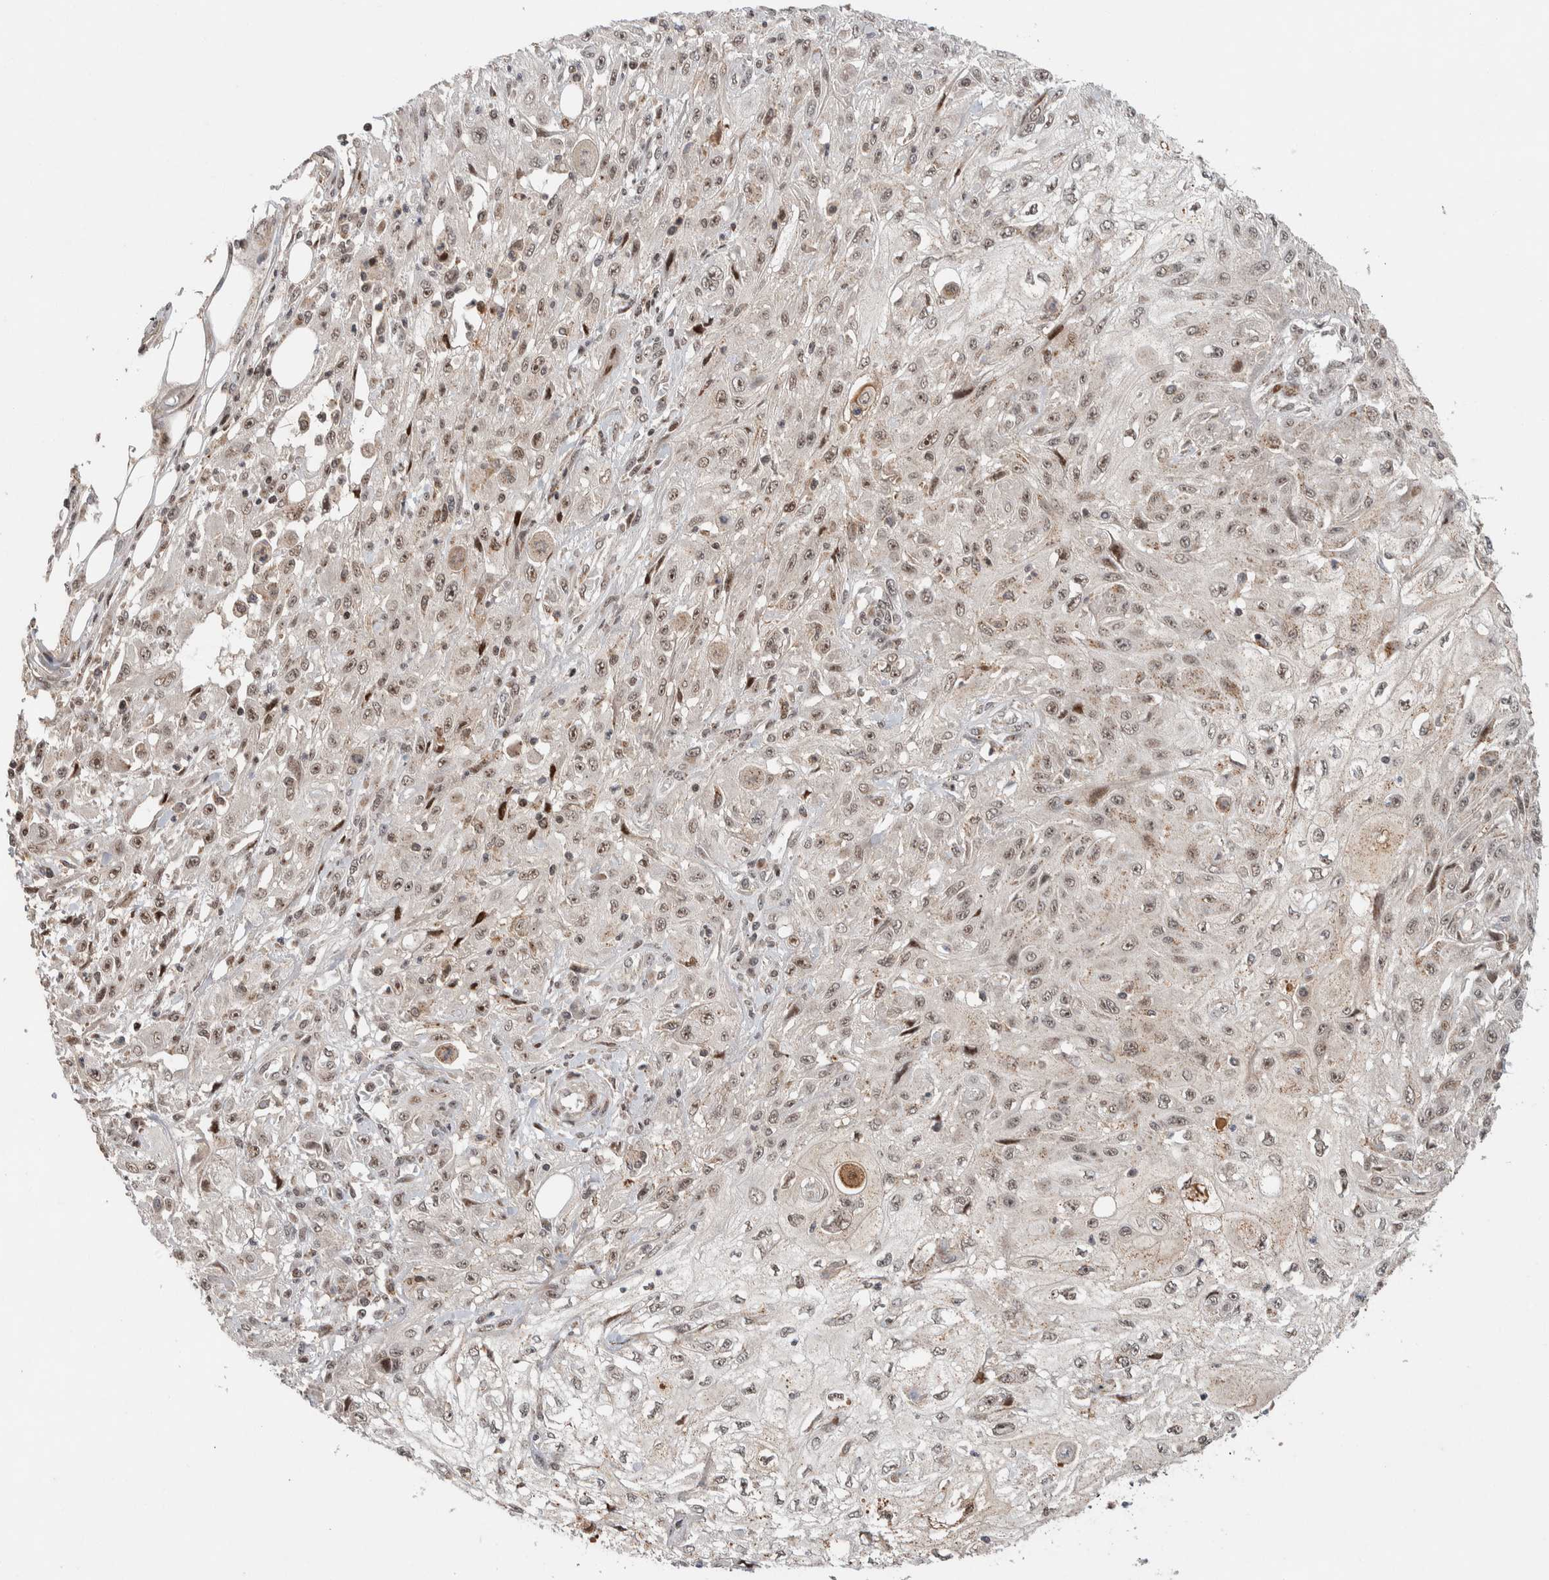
{"staining": {"intensity": "weak", "quantity": ">75%", "location": "nuclear"}, "tissue": "skin cancer", "cell_type": "Tumor cells", "image_type": "cancer", "snomed": [{"axis": "morphology", "description": "Squamous cell carcinoma, NOS"}, {"axis": "morphology", "description": "Squamous cell carcinoma, metastatic, NOS"}, {"axis": "topography", "description": "Skin"}, {"axis": "topography", "description": "Lymph node"}], "caption": "There is low levels of weak nuclear staining in tumor cells of skin cancer, as demonstrated by immunohistochemical staining (brown color).", "gene": "ZNF521", "patient": {"sex": "male", "age": 75}}